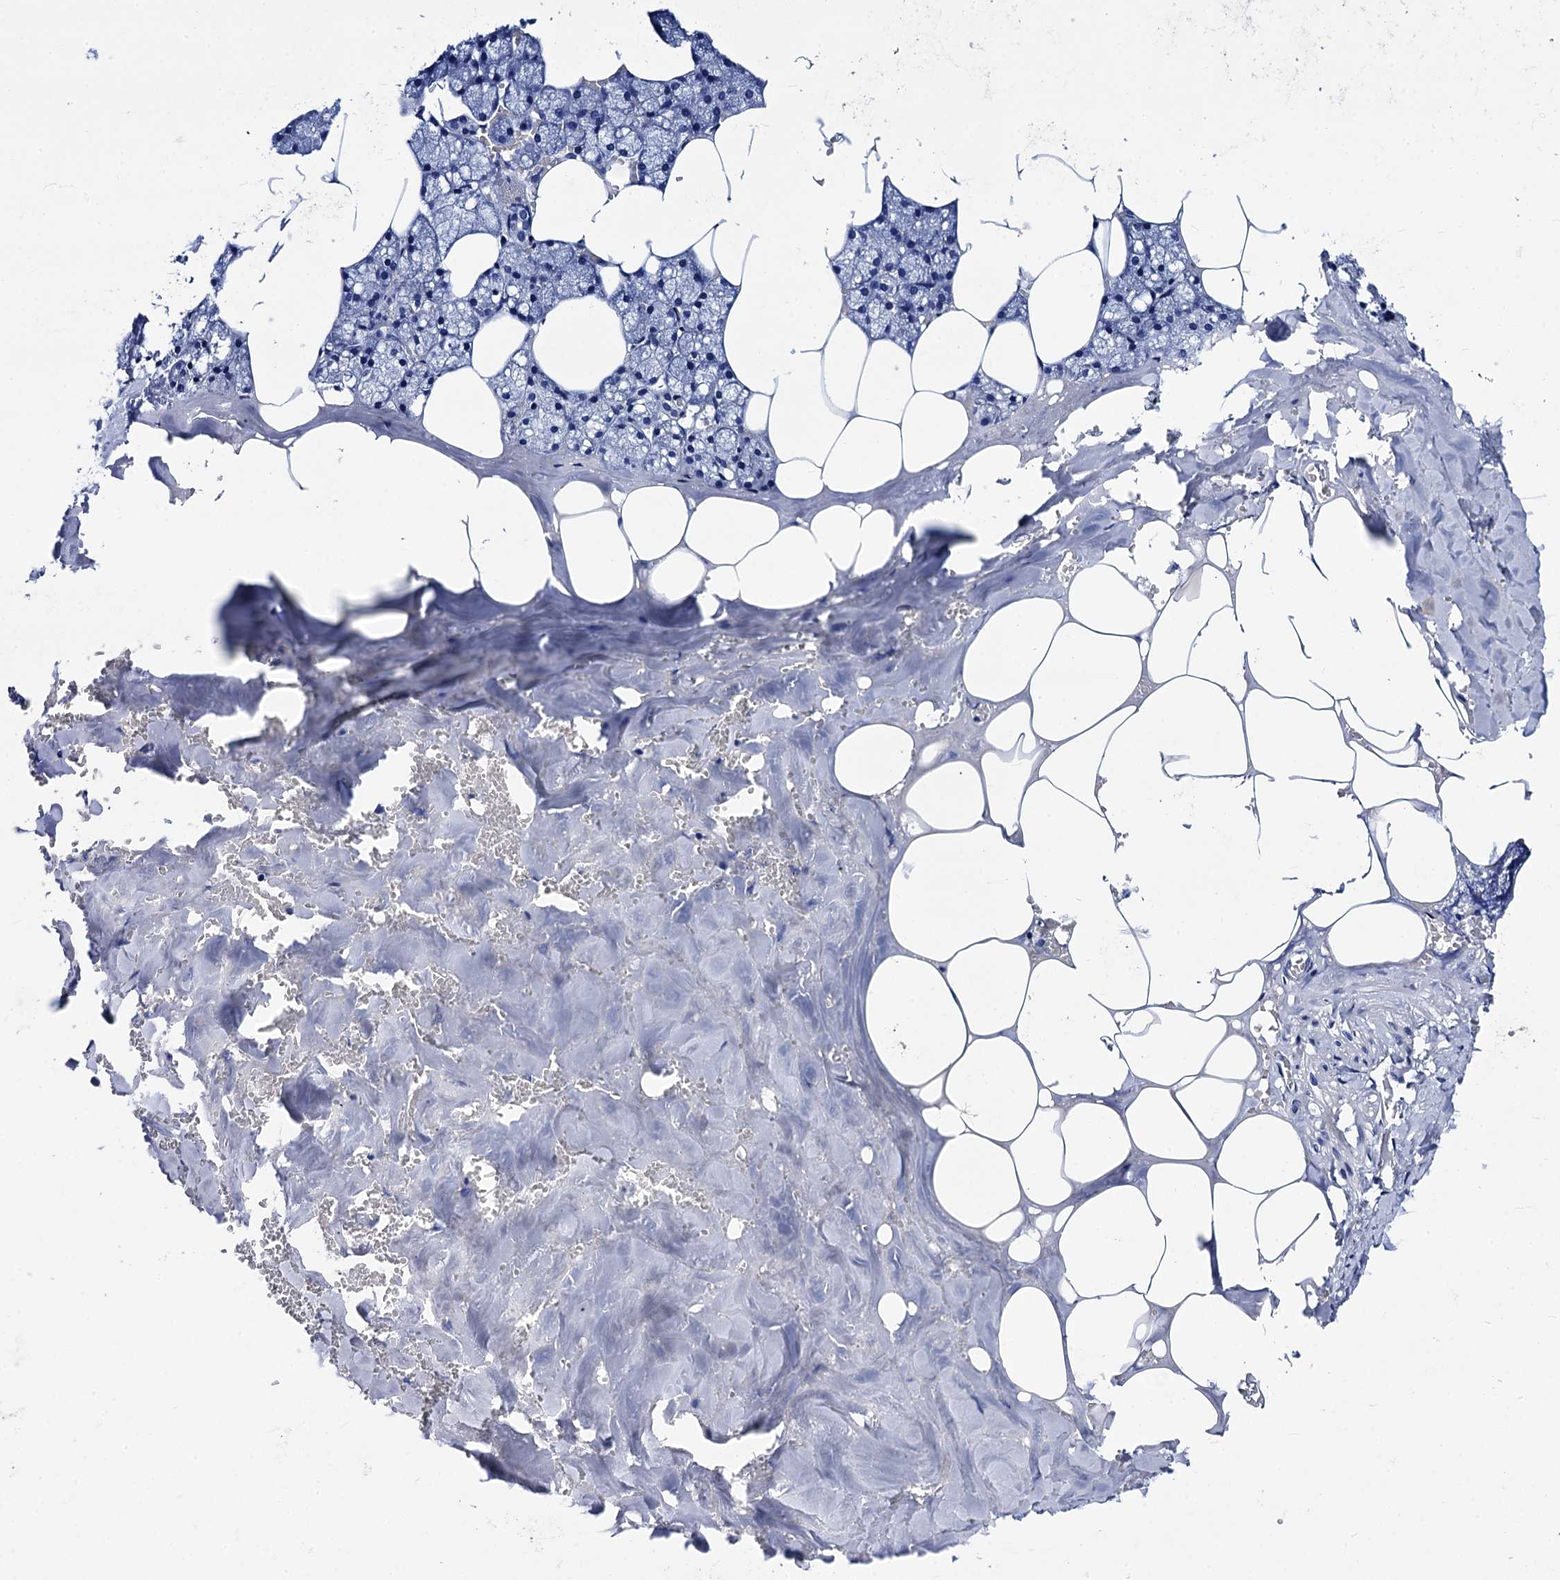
{"staining": {"intensity": "negative", "quantity": "none", "location": "none"}, "tissue": "salivary gland", "cell_type": "Glandular cells", "image_type": "normal", "snomed": [{"axis": "morphology", "description": "Normal tissue, NOS"}, {"axis": "topography", "description": "Salivary gland"}], "caption": "Immunohistochemical staining of unremarkable human salivary gland displays no significant expression in glandular cells.", "gene": "MYBPC3", "patient": {"sex": "male", "age": 62}}